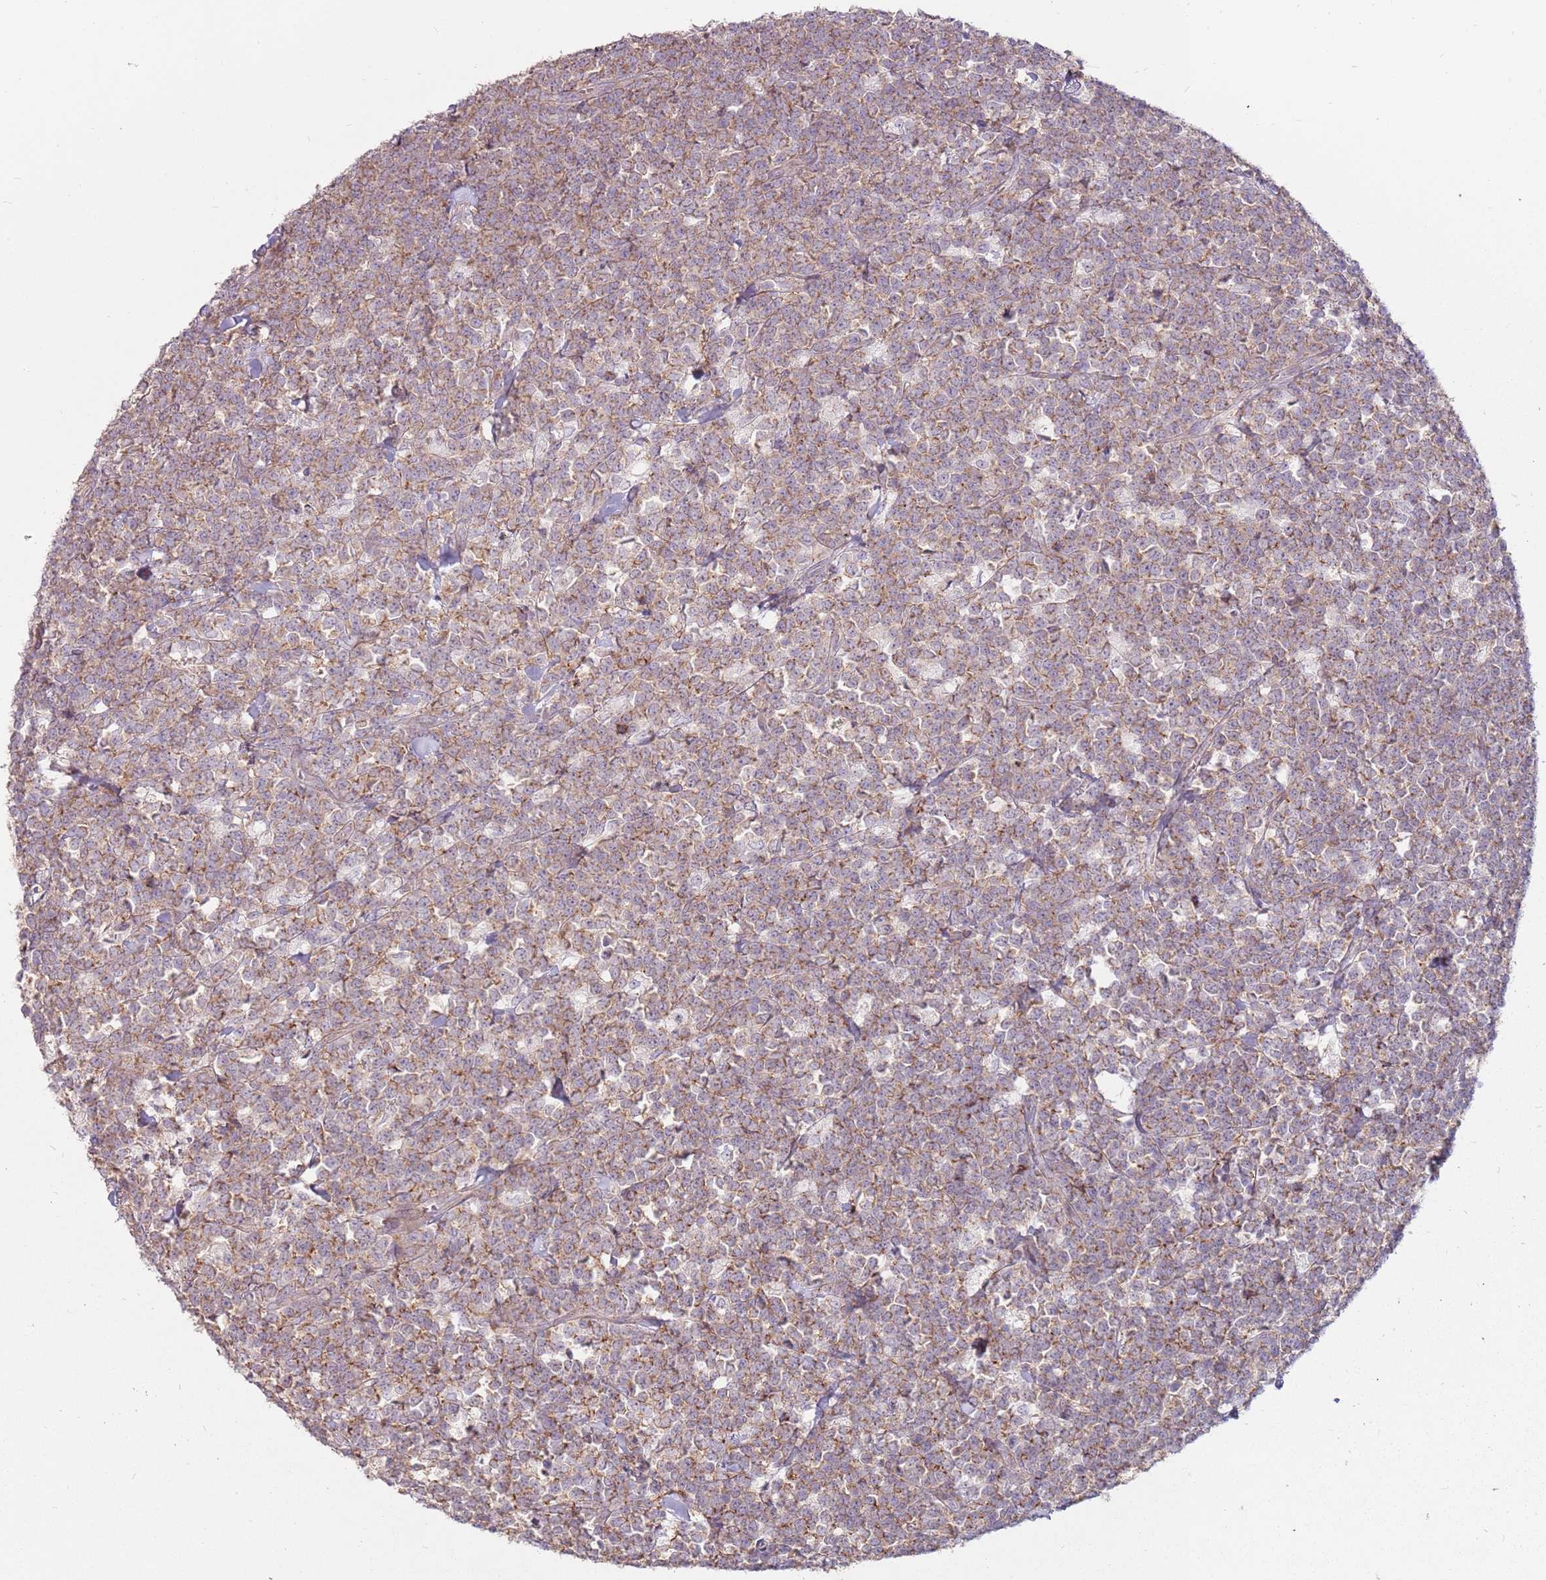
{"staining": {"intensity": "moderate", "quantity": "25%-75%", "location": "cytoplasmic/membranous"}, "tissue": "lymphoma", "cell_type": "Tumor cells", "image_type": "cancer", "snomed": [{"axis": "morphology", "description": "Malignant lymphoma, non-Hodgkin's type, High grade"}, {"axis": "topography", "description": "Small intestine"}, {"axis": "topography", "description": "Colon"}], "caption": "This is a photomicrograph of immunohistochemistry staining of high-grade malignant lymphoma, non-Hodgkin's type, which shows moderate expression in the cytoplasmic/membranous of tumor cells.", "gene": "SPATA31D1", "patient": {"sex": "male", "age": 8}}